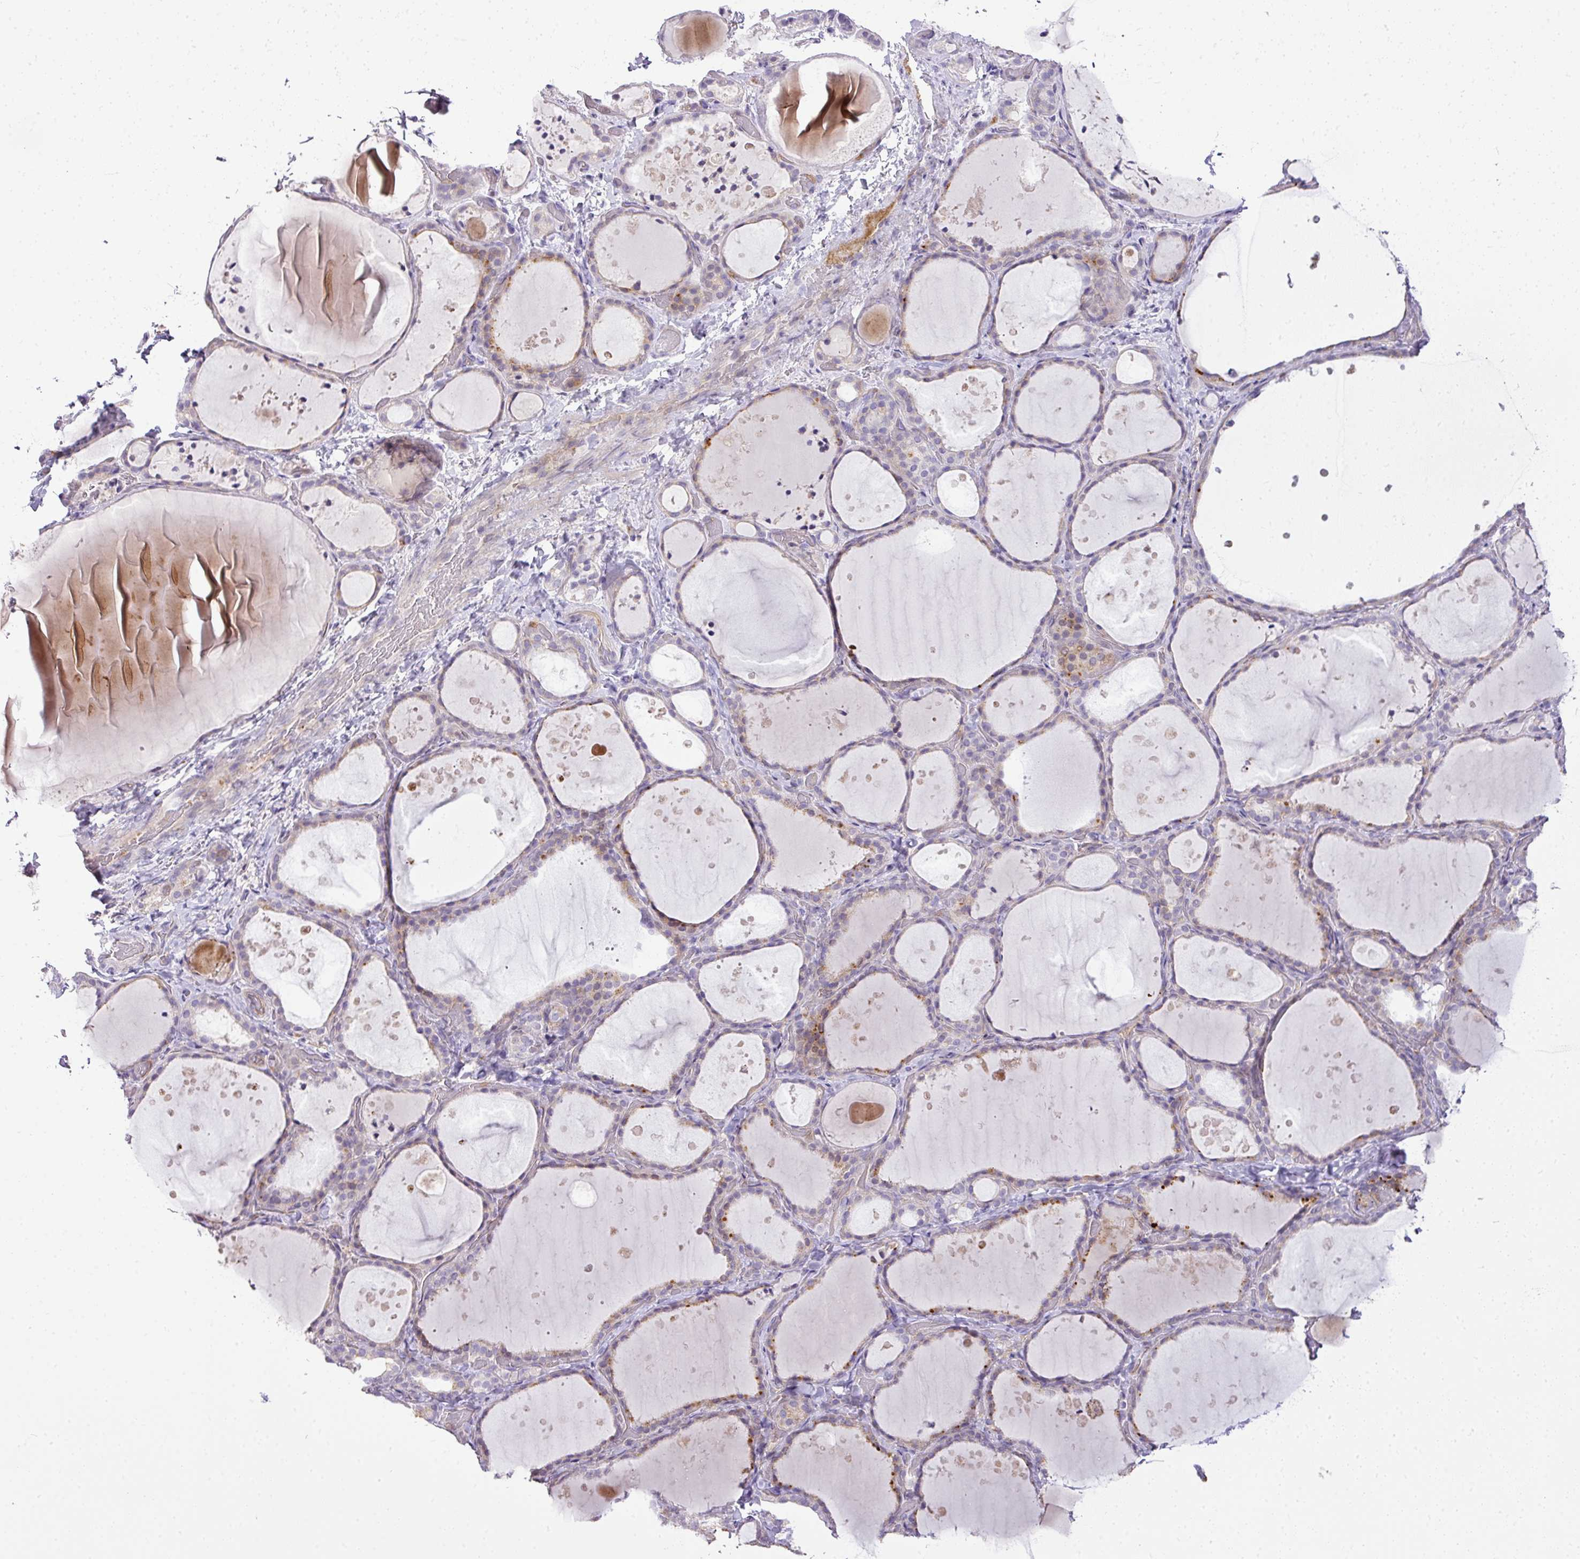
{"staining": {"intensity": "weak", "quantity": "<25%", "location": "cytoplasmic/membranous"}, "tissue": "thyroid gland", "cell_type": "Glandular cells", "image_type": "normal", "snomed": [{"axis": "morphology", "description": "Normal tissue, NOS"}, {"axis": "topography", "description": "Thyroid gland"}], "caption": "The IHC image has no significant expression in glandular cells of thyroid gland. The staining was performed using DAB (3,3'-diaminobenzidine) to visualize the protein expression in brown, while the nuclei were stained in blue with hematoxylin (Magnification: 20x).", "gene": "HOXC13", "patient": {"sex": "female", "age": 44}}